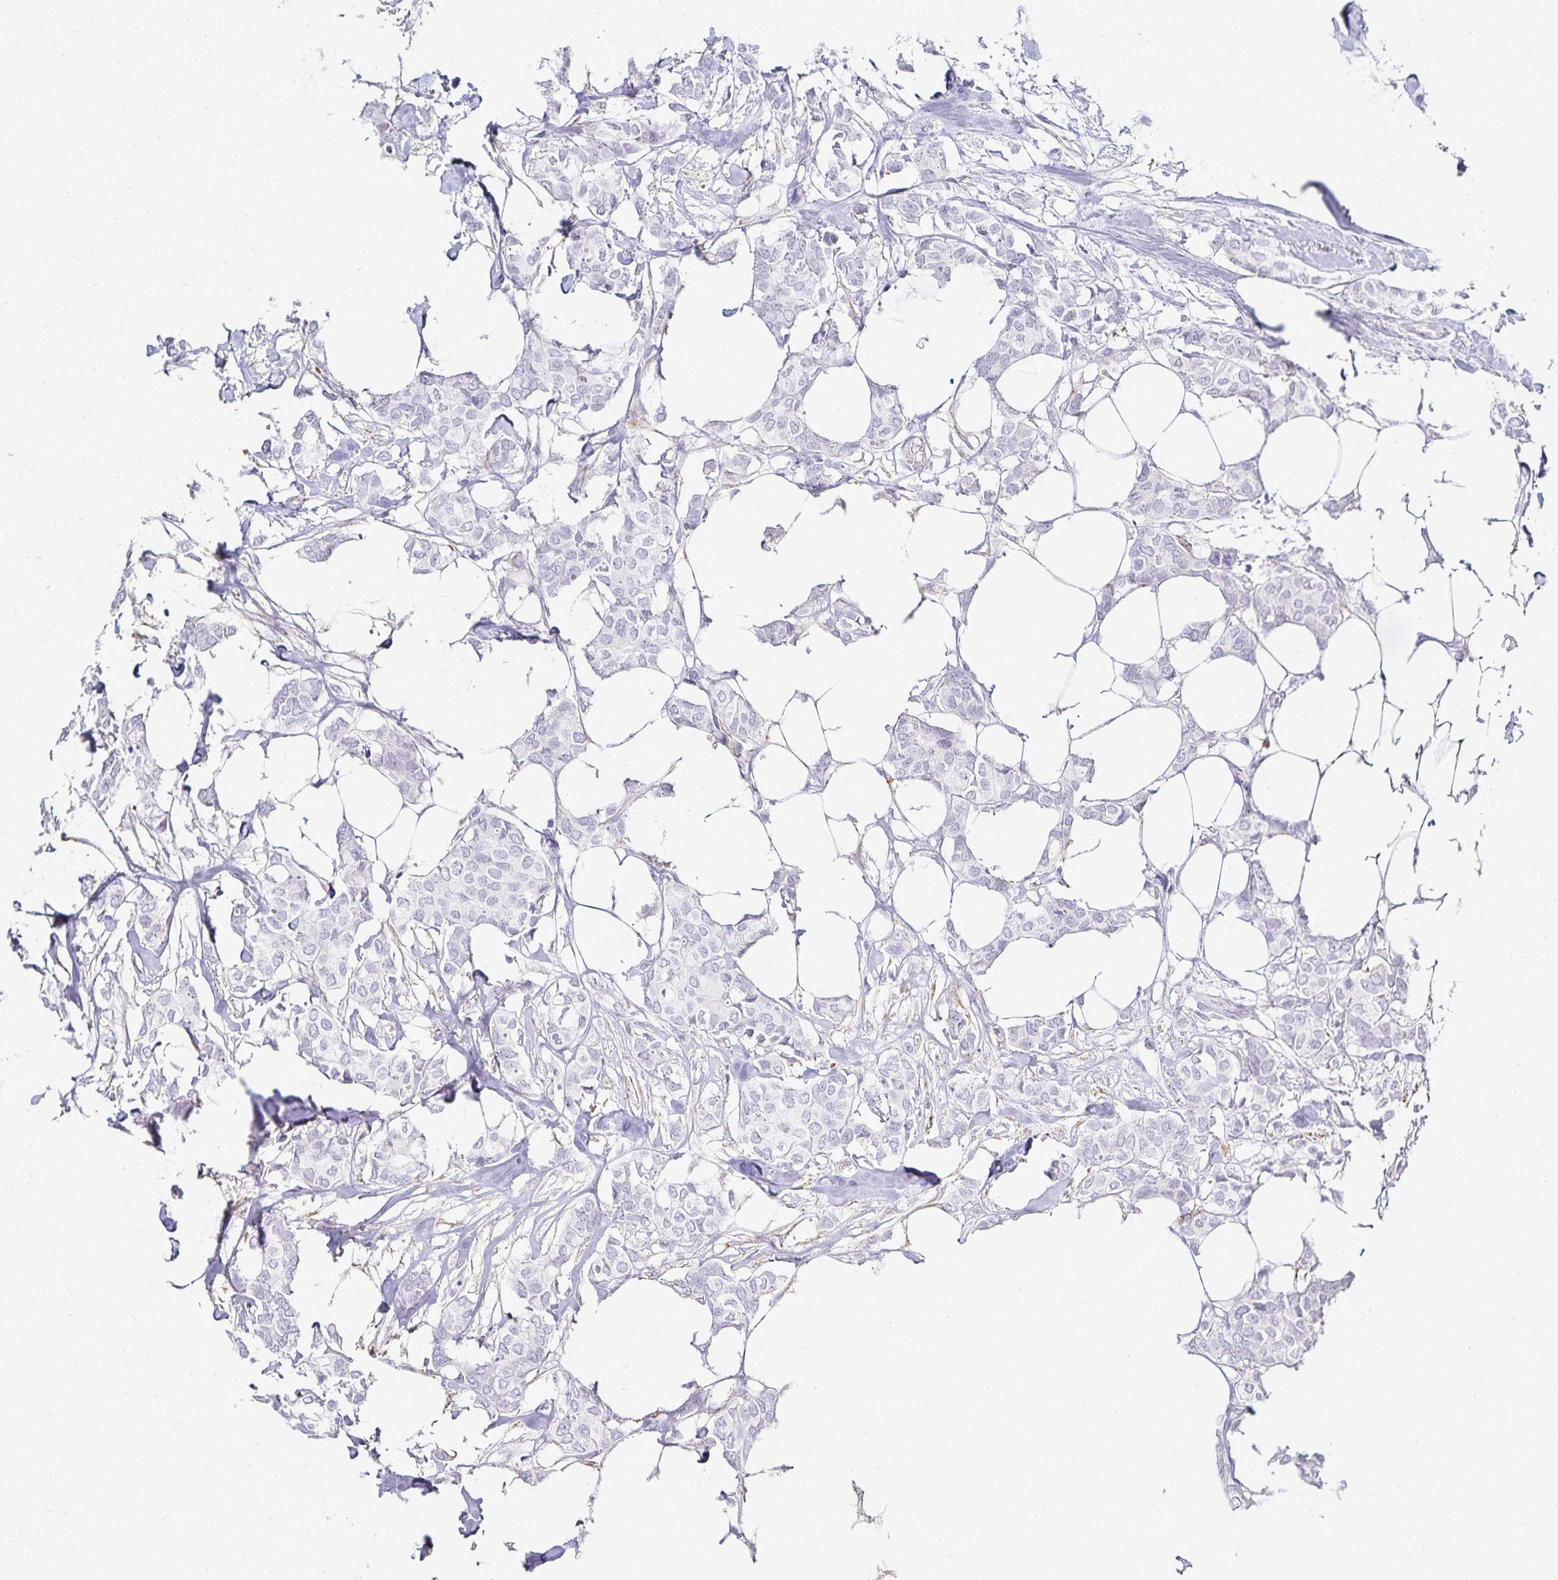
{"staining": {"intensity": "negative", "quantity": "none", "location": "none"}, "tissue": "breast cancer", "cell_type": "Tumor cells", "image_type": "cancer", "snomed": [{"axis": "morphology", "description": "Duct carcinoma"}, {"axis": "topography", "description": "Breast"}], "caption": "Immunohistochemistry of human breast infiltrating ductal carcinoma shows no expression in tumor cells.", "gene": "GP2", "patient": {"sex": "female", "age": 62}}